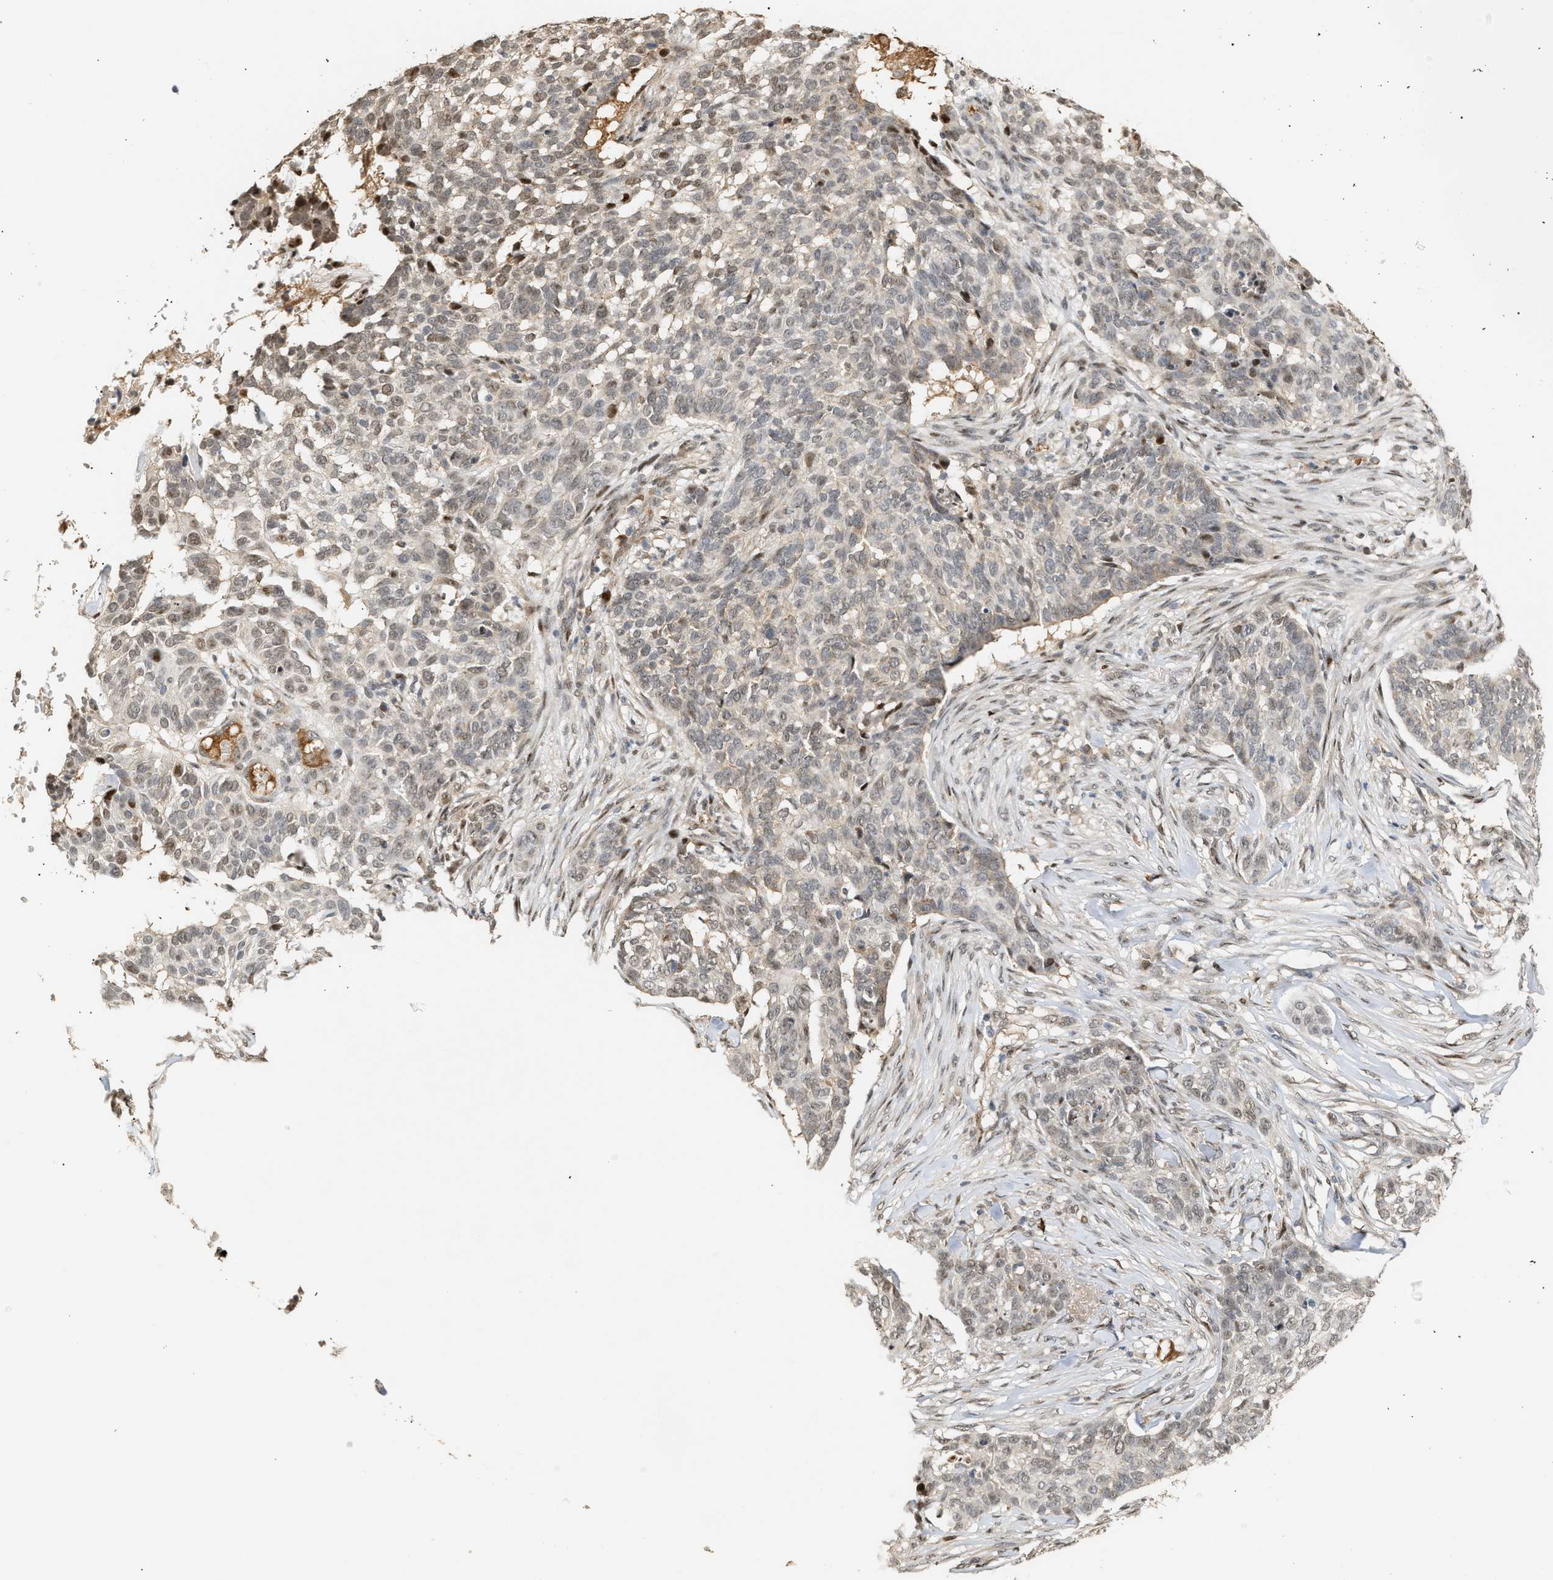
{"staining": {"intensity": "weak", "quantity": "<25%", "location": "nuclear"}, "tissue": "skin cancer", "cell_type": "Tumor cells", "image_type": "cancer", "snomed": [{"axis": "morphology", "description": "Basal cell carcinoma"}, {"axis": "topography", "description": "Skin"}], "caption": "IHC image of human skin cancer (basal cell carcinoma) stained for a protein (brown), which shows no expression in tumor cells. The staining was performed using DAB (3,3'-diaminobenzidine) to visualize the protein expression in brown, while the nuclei were stained in blue with hematoxylin (Magnification: 20x).", "gene": "ZFAND5", "patient": {"sex": "male", "age": 85}}